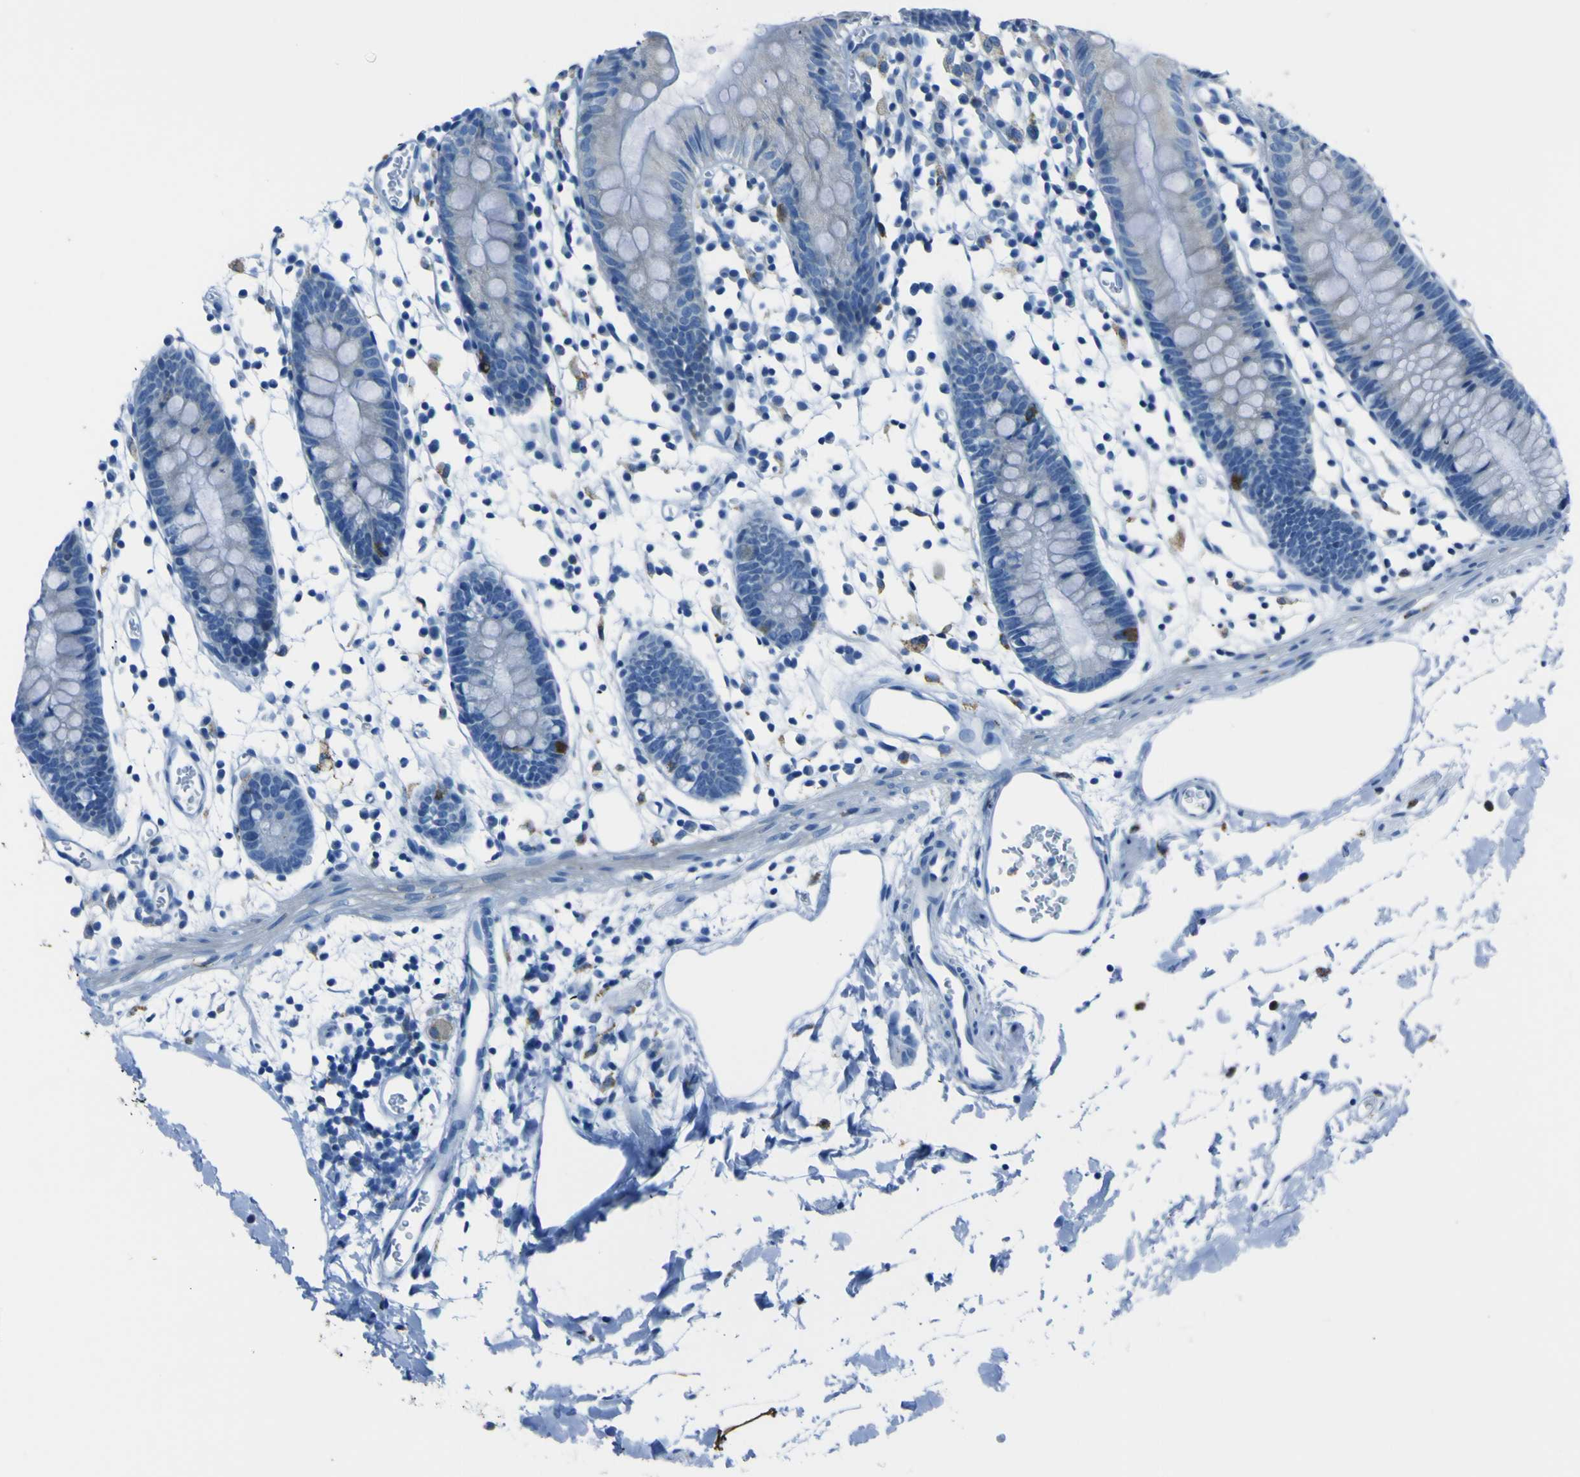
{"staining": {"intensity": "negative", "quantity": "none", "location": "none"}, "tissue": "colon", "cell_type": "Endothelial cells", "image_type": "normal", "snomed": [{"axis": "morphology", "description": "Normal tissue, NOS"}, {"axis": "topography", "description": "Colon"}], "caption": "Immunohistochemistry (IHC) histopathology image of benign colon stained for a protein (brown), which shows no staining in endothelial cells.", "gene": "ACSL1", "patient": {"sex": "male", "age": 14}}